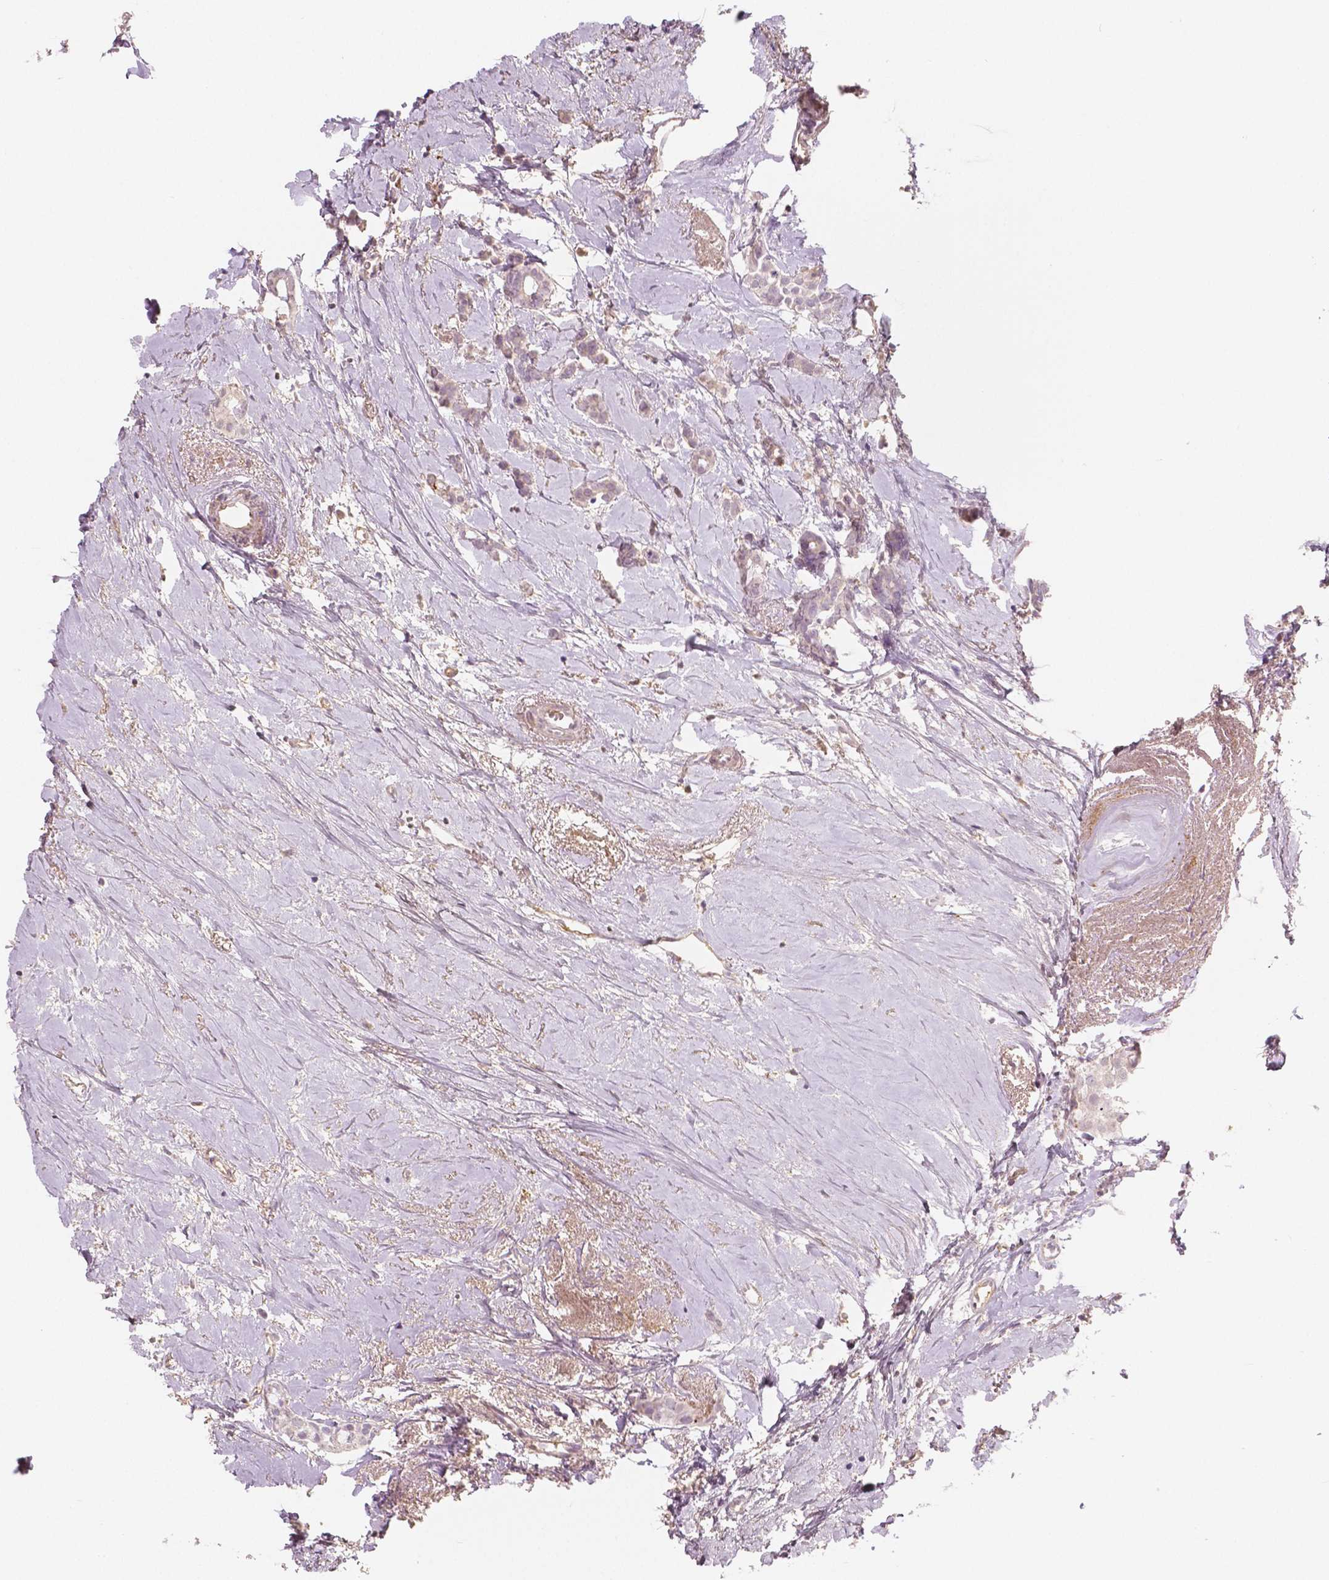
{"staining": {"intensity": "negative", "quantity": "none", "location": "none"}, "tissue": "breast cancer", "cell_type": "Tumor cells", "image_type": "cancer", "snomed": [{"axis": "morphology", "description": "Duct carcinoma"}, {"axis": "topography", "description": "Breast"}], "caption": "The immunohistochemistry (IHC) photomicrograph has no significant expression in tumor cells of breast cancer (invasive ductal carcinoma) tissue.", "gene": "APOA4", "patient": {"sex": "female", "age": 40}}